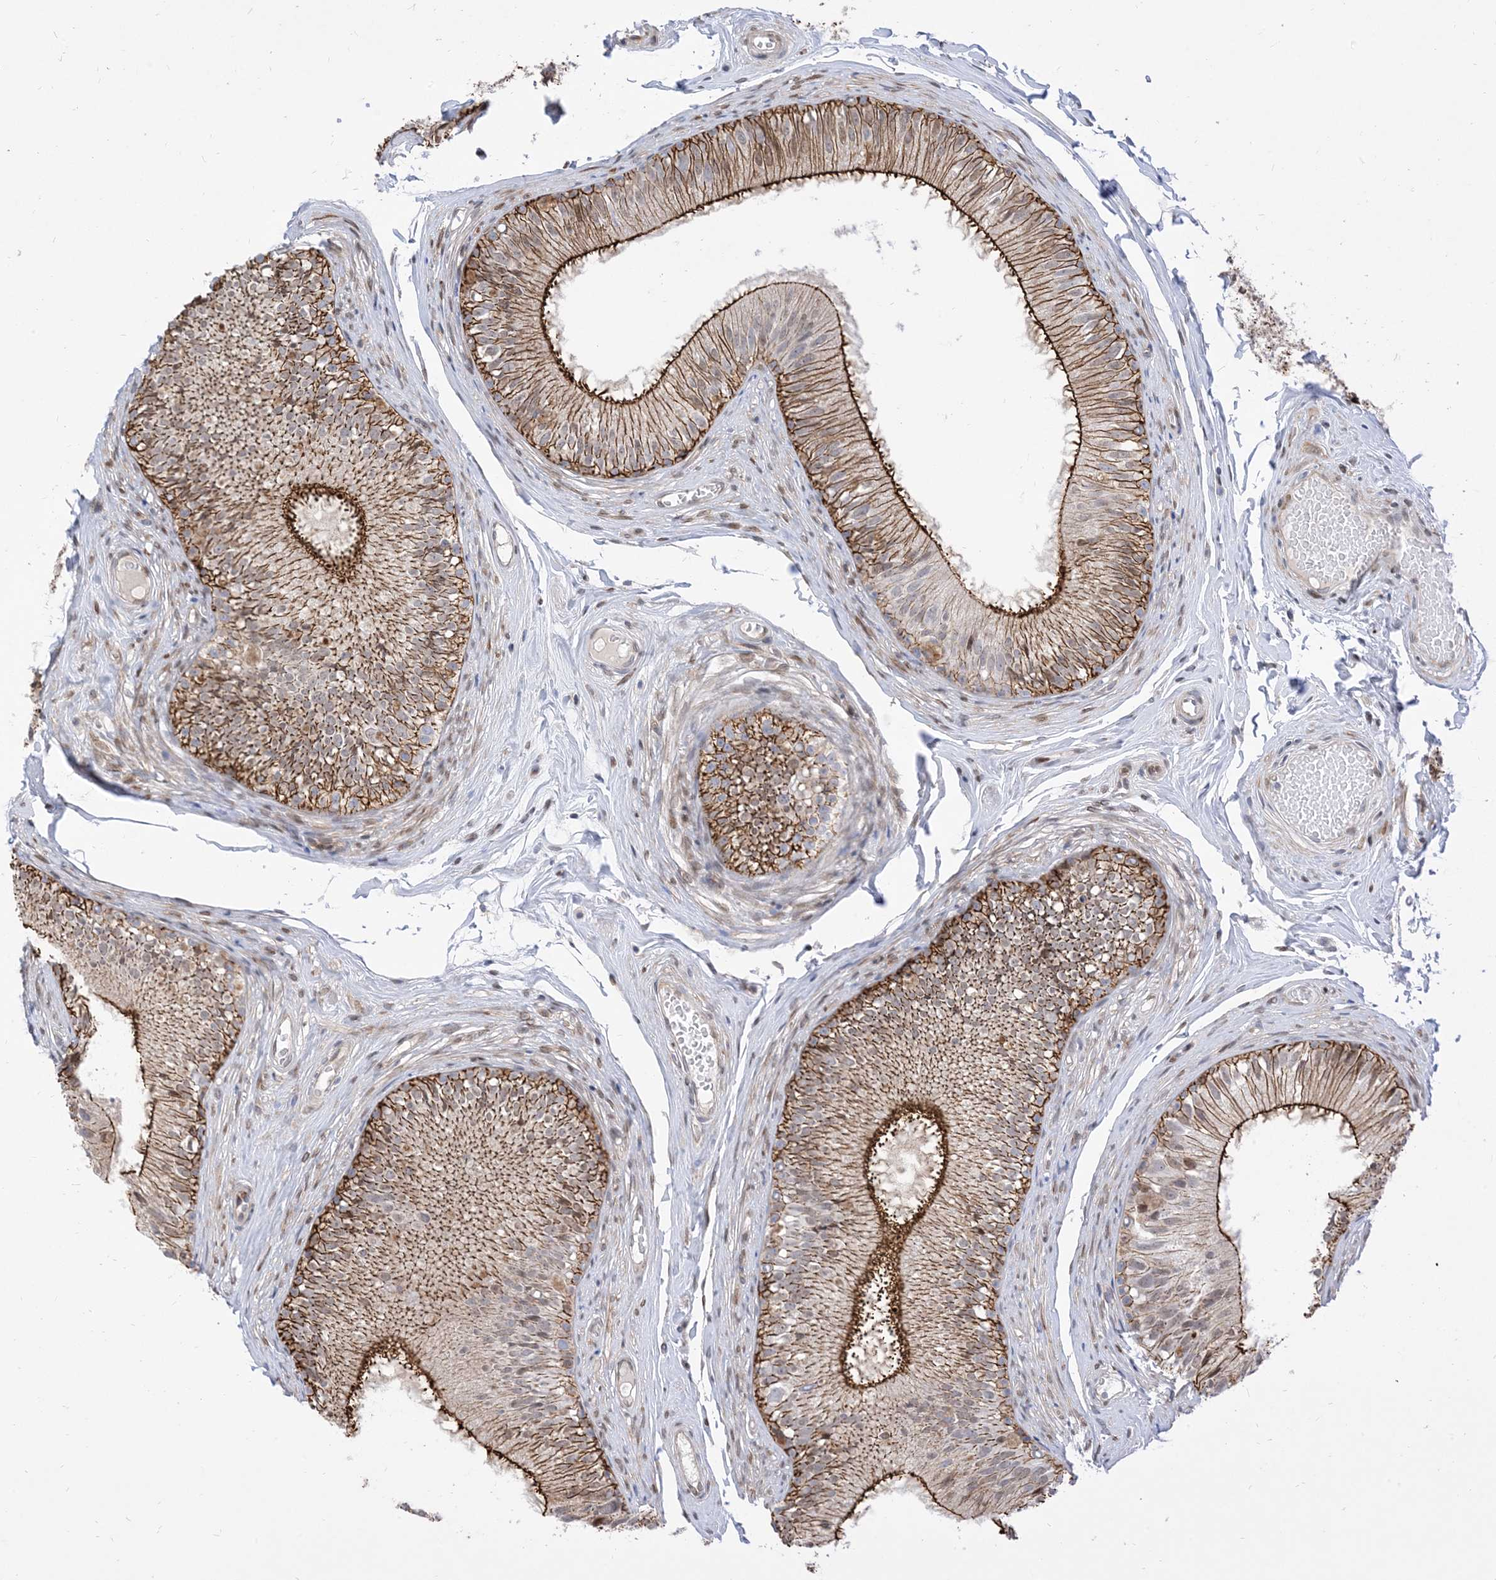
{"staining": {"intensity": "strong", "quantity": ">75%", "location": "cytoplasmic/membranous"}, "tissue": "epididymis", "cell_type": "Glandular cells", "image_type": "normal", "snomed": [{"axis": "morphology", "description": "Normal tissue, NOS"}, {"axis": "morphology", "description": "Seminoma in situ"}, {"axis": "topography", "description": "Testis"}, {"axis": "topography", "description": "Epididymis"}], "caption": "Immunohistochemistry (IHC) of unremarkable epididymis reveals high levels of strong cytoplasmic/membranous positivity in about >75% of glandular cells.", "gene": "TYSND1", "patient": {"sex": "male", "age": 28}}